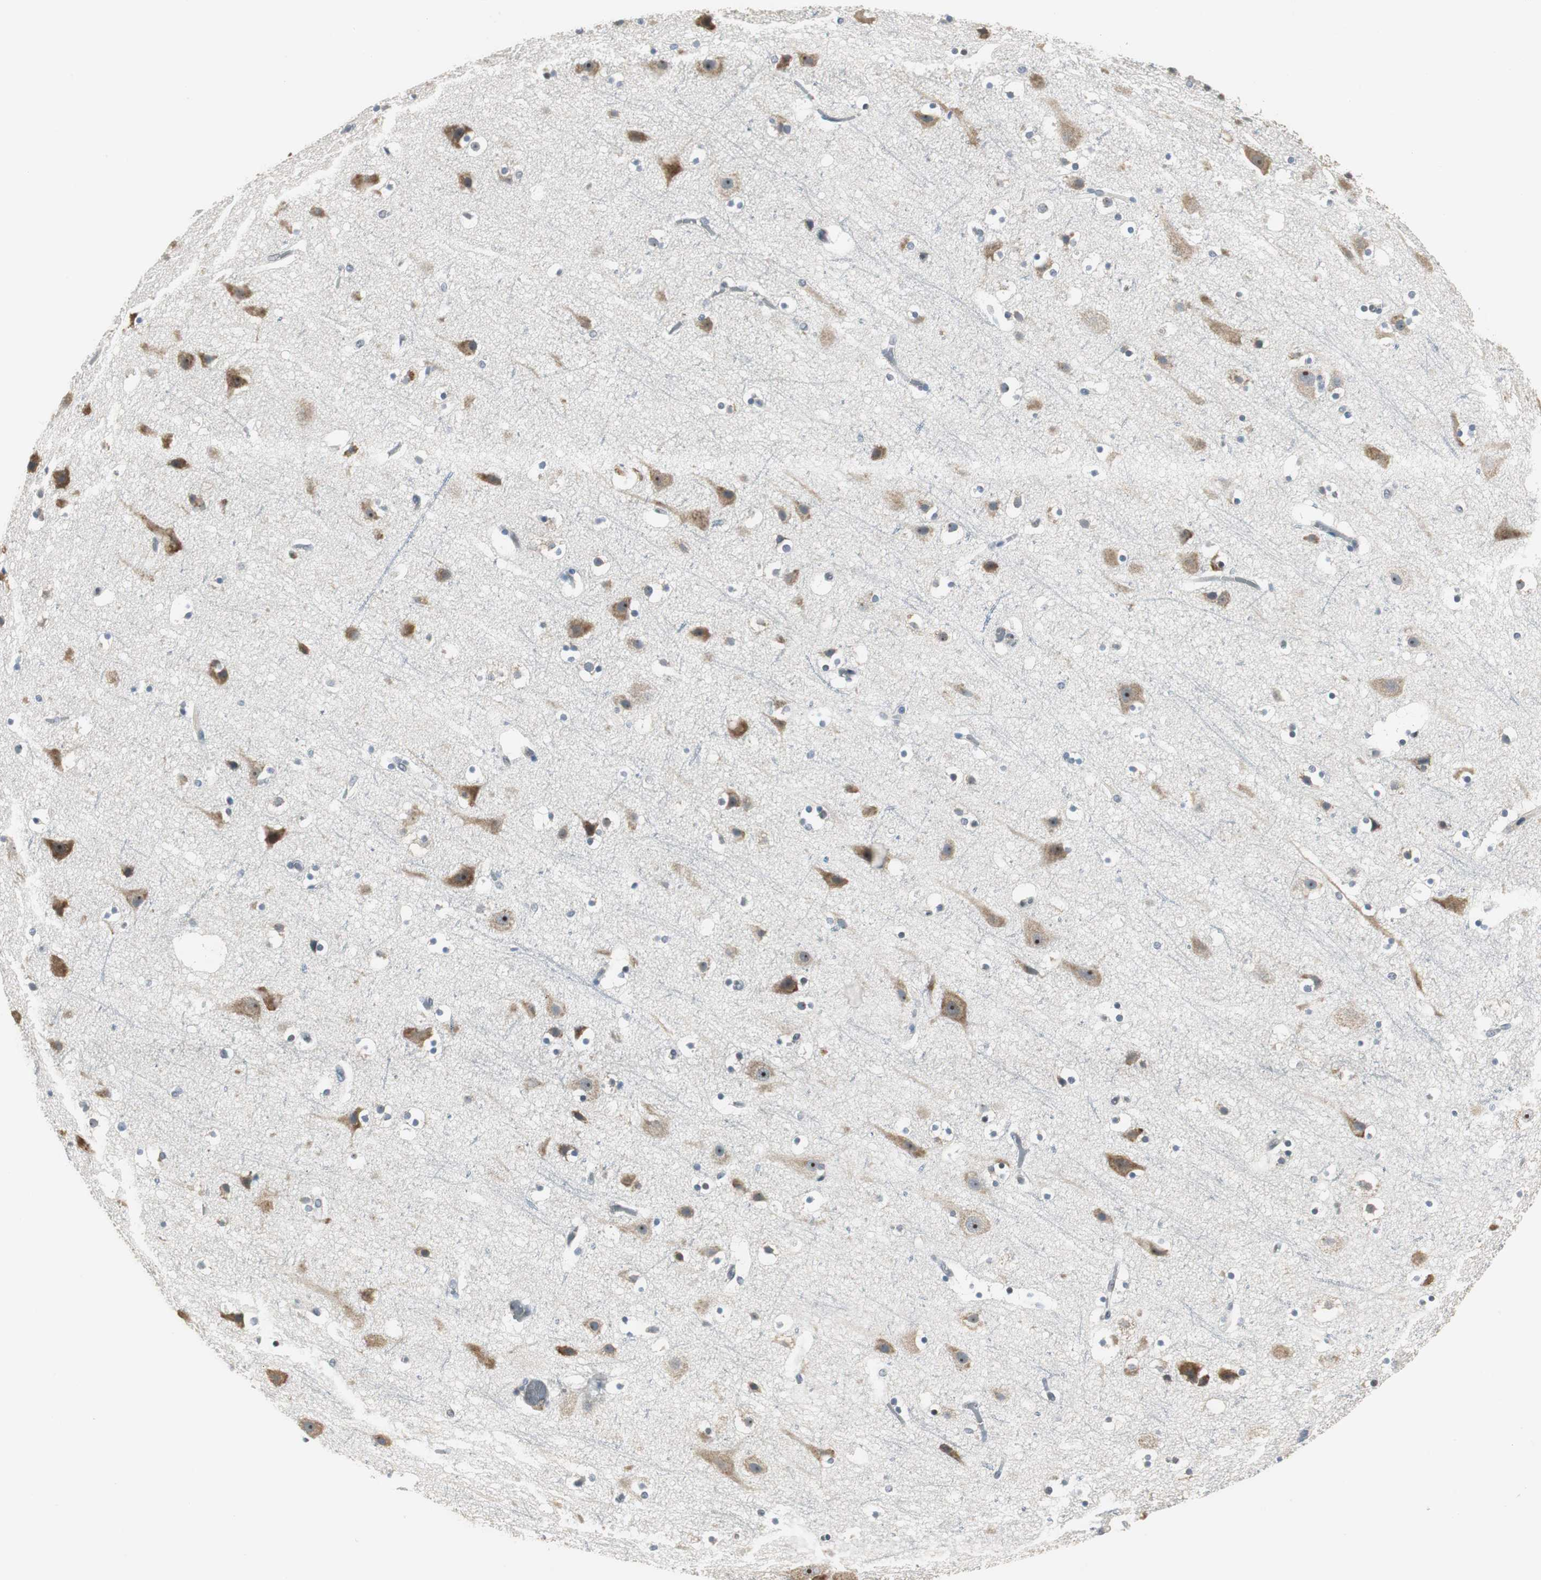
{"staining": {"intensity": "negative", "quantity": "none", "location": "none"}, "tissue": "cerebral cortex", "cell_type": "Endothelial cells", "image_type": "normal", "snomed": [{"axis": "morphology", "description": "Normal tissue, NOS"}, {"axis": "topography", "description": "Cerebral cortex"}], "caption": "Immunohistochemical staining of normal human cerebral cortex displays no significant positivity in endothelial cells. (DAB IHC visualized using brightfield microscopy, high magnification).", "gene": "CCT5", "patient": {"sex": "male", "age": 45}}